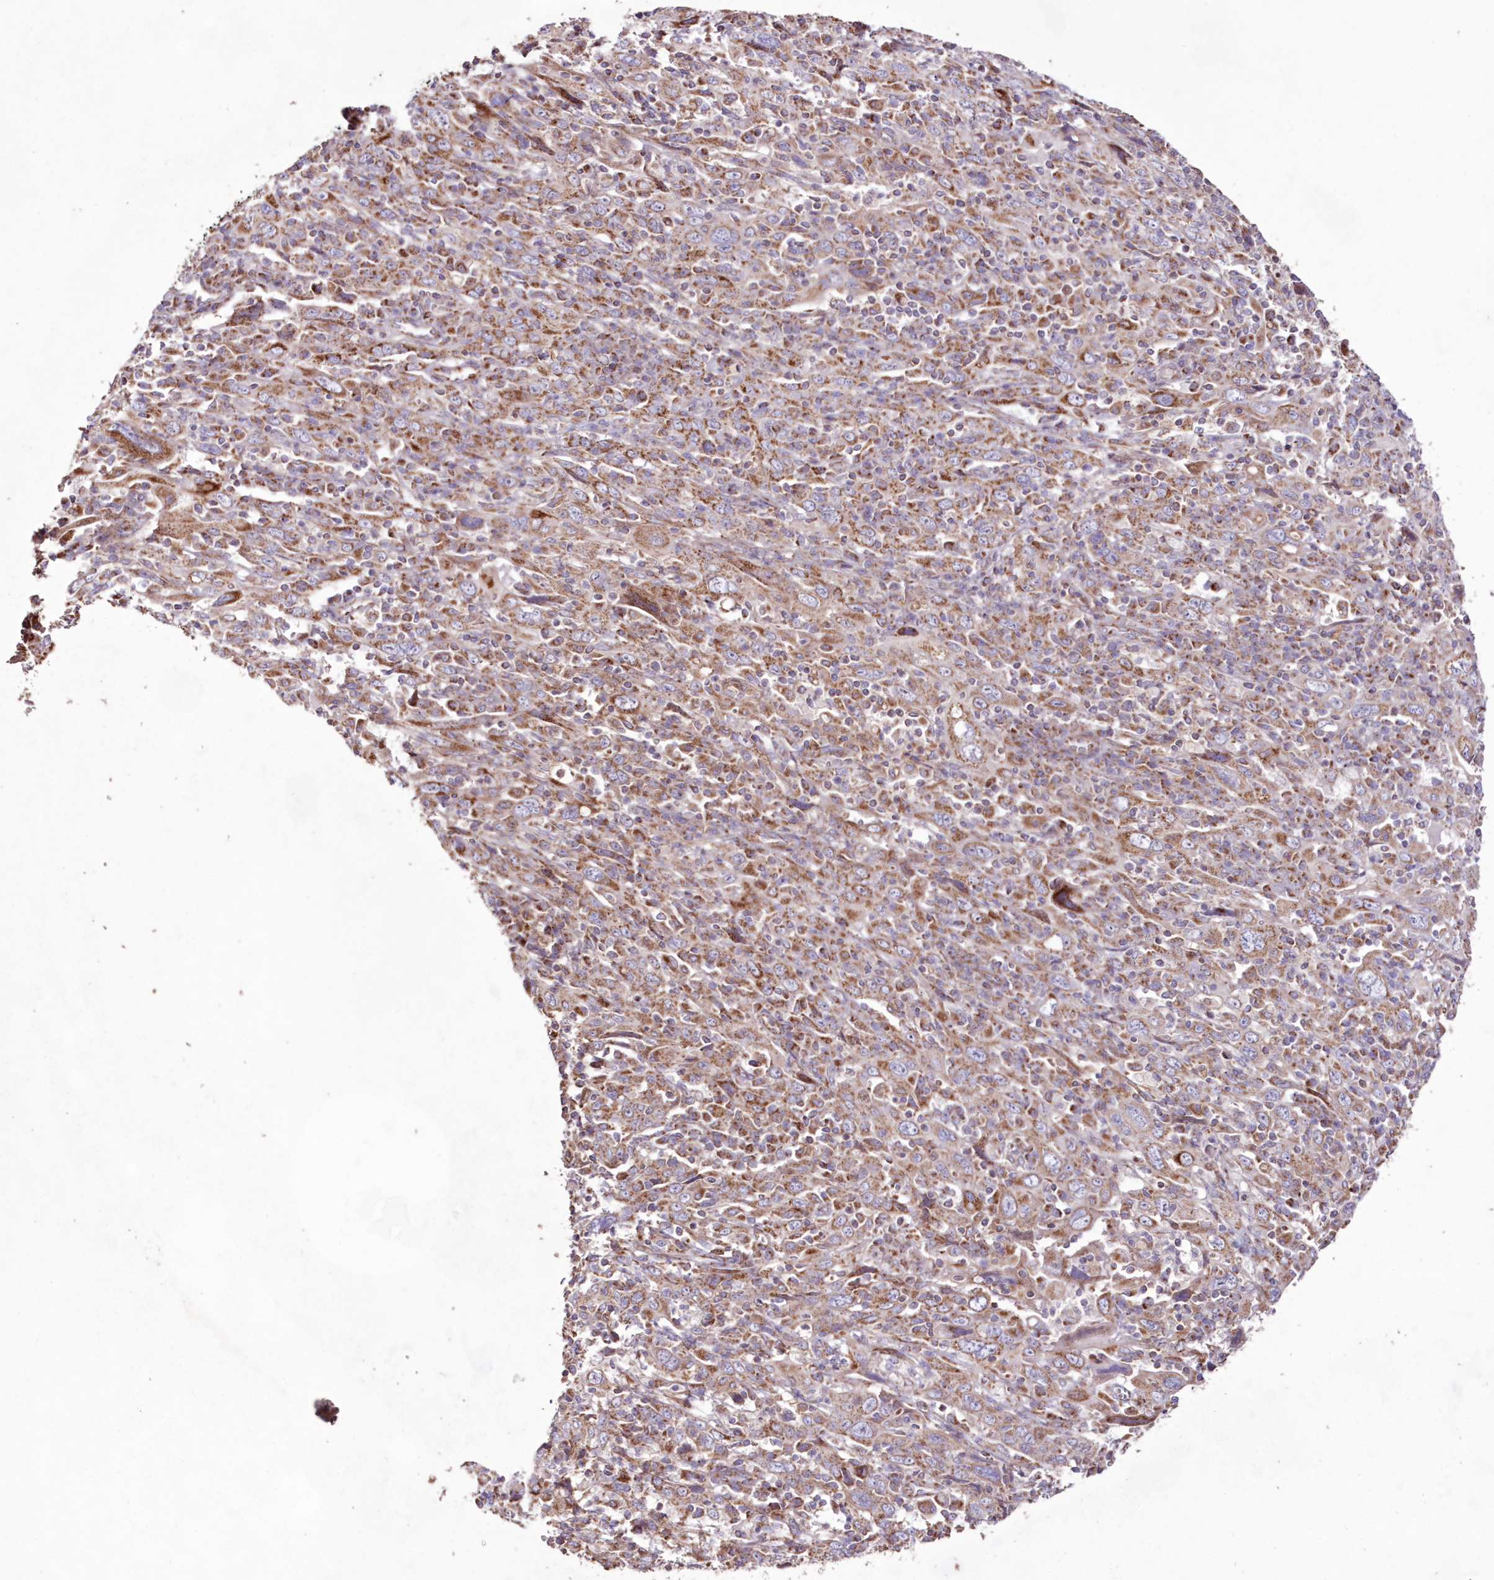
{"staining": {"intensity": "moderate", "quantity": ">75%", "location": "cytoplasmic/membranous"}, "tissue": "cervical cancer", "cell_type": "Tumor cells", "image_type": "cancer", "snomed": [{"axis": "morphology", "description": "Squamous cell carcinoma, NOS"}, {"axis": "topography", "description": "Cervix"}], "caption": "DAB immunohistochemical staining of squamous cell carcinoma (cervical) exhibits moderate cytoplasmic/membranous protein staining in about >75% of tumor cells.", "gene": "HADHB", "patient": {"sex": "female", "age": 46}}